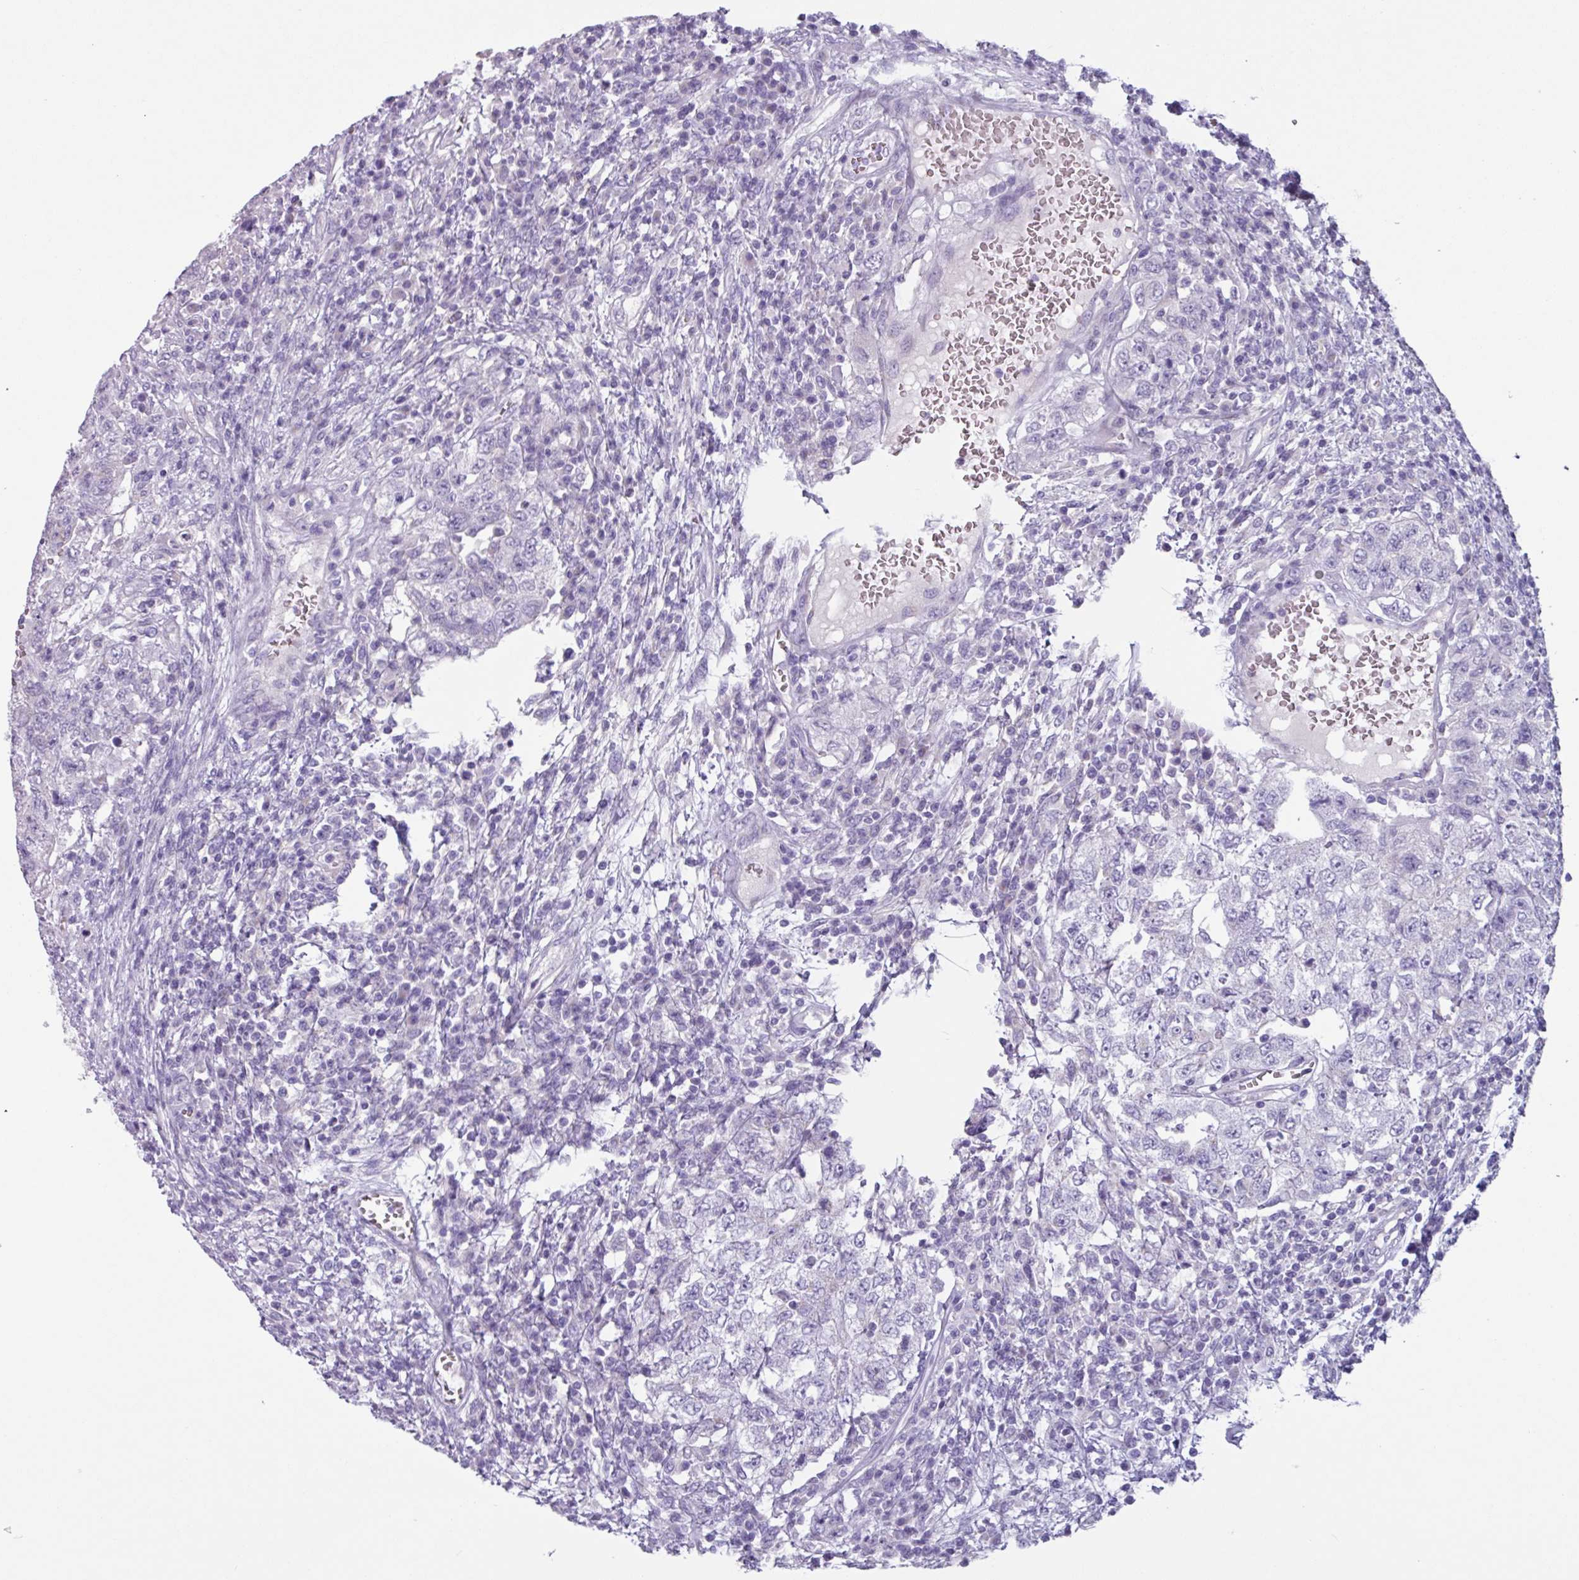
{"staining": {"intensity": "negative", "quantity": "none", "location": "none"}, "tissue": "testis cancer", "cell_type": "Tumor cells", "image_type": "cancer", "snomed": [{"axis": "morphology", "description": "Carcinoma, Embryonal, NOS"}, {"axis": "topography", "description": "Testis"}], "caption": "IHC of testis embryonal carcinoma shows no positivity in tumor cells. (DAB (3,3'-diaminobenzidine) immunohistochemistry (IHC), high magnification).", "gene": "ADGRE1", "patient": {"sex": "male", "age": 26}}